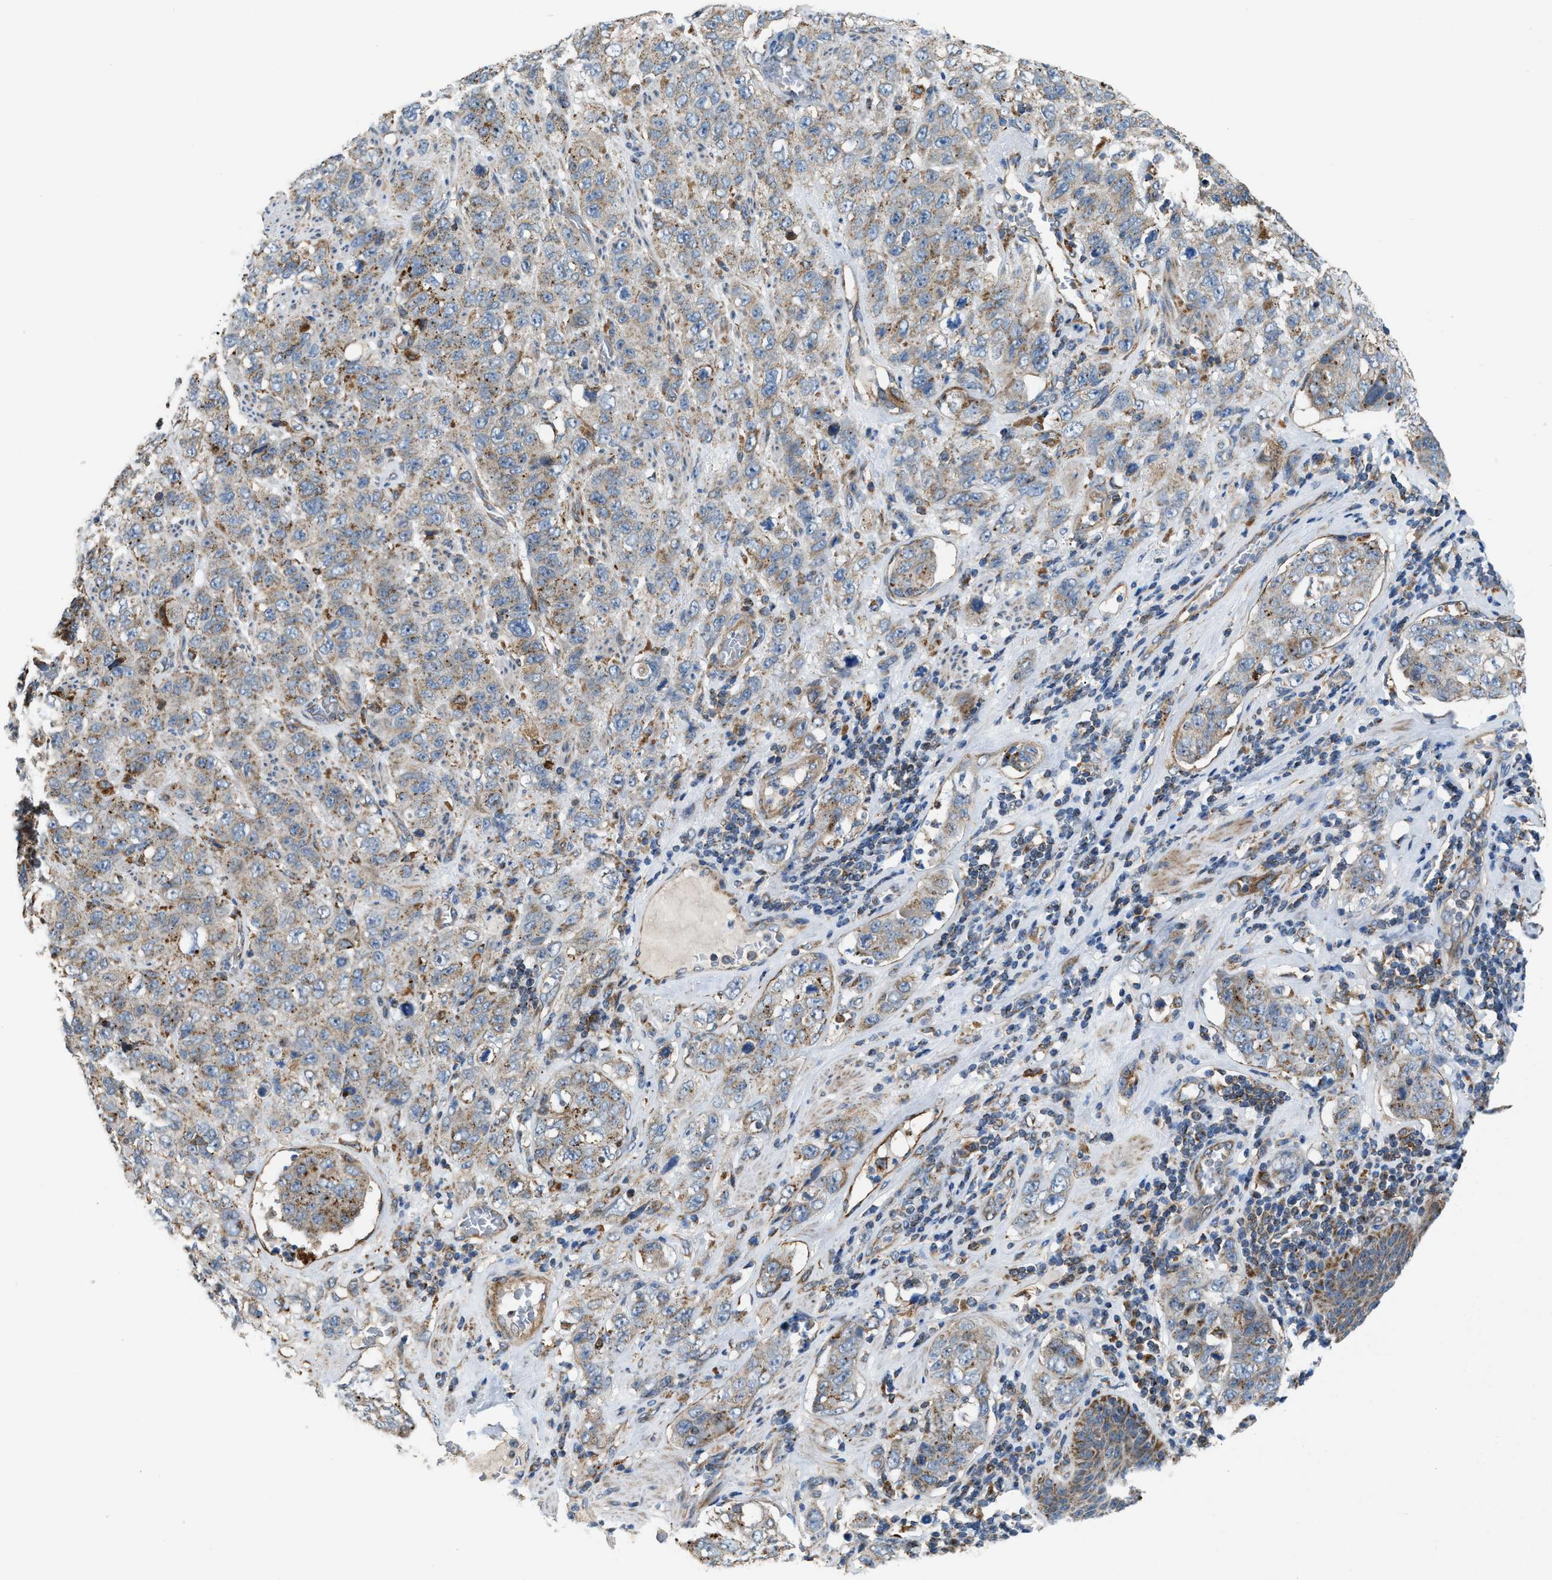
{"staining": {"intensity": "weak", "quantity": "25%-75%", "location": "cytoplasmic/membranous"}, "tissue": "stomach cancer", "cell_type": "Tumor cells", "image_type": "cancer", "snomed": [{"axis": "morphology", "description": "Adenocarcinoma, NOS"}, {"axis": "topography", "description": "Stomach"}], "caption": "A low amount of weak cytoplasmic/membranous expression is appreciated in approximately 25%-75% of tumor cells in stomach cancer tissue. The staining was performed using DAB, with brown indicating positive protein expression. Nuclei are stained blue with hematoxylin.", "gene": "SLC10A3", "patient": {"sex": "male", "age": 48}}